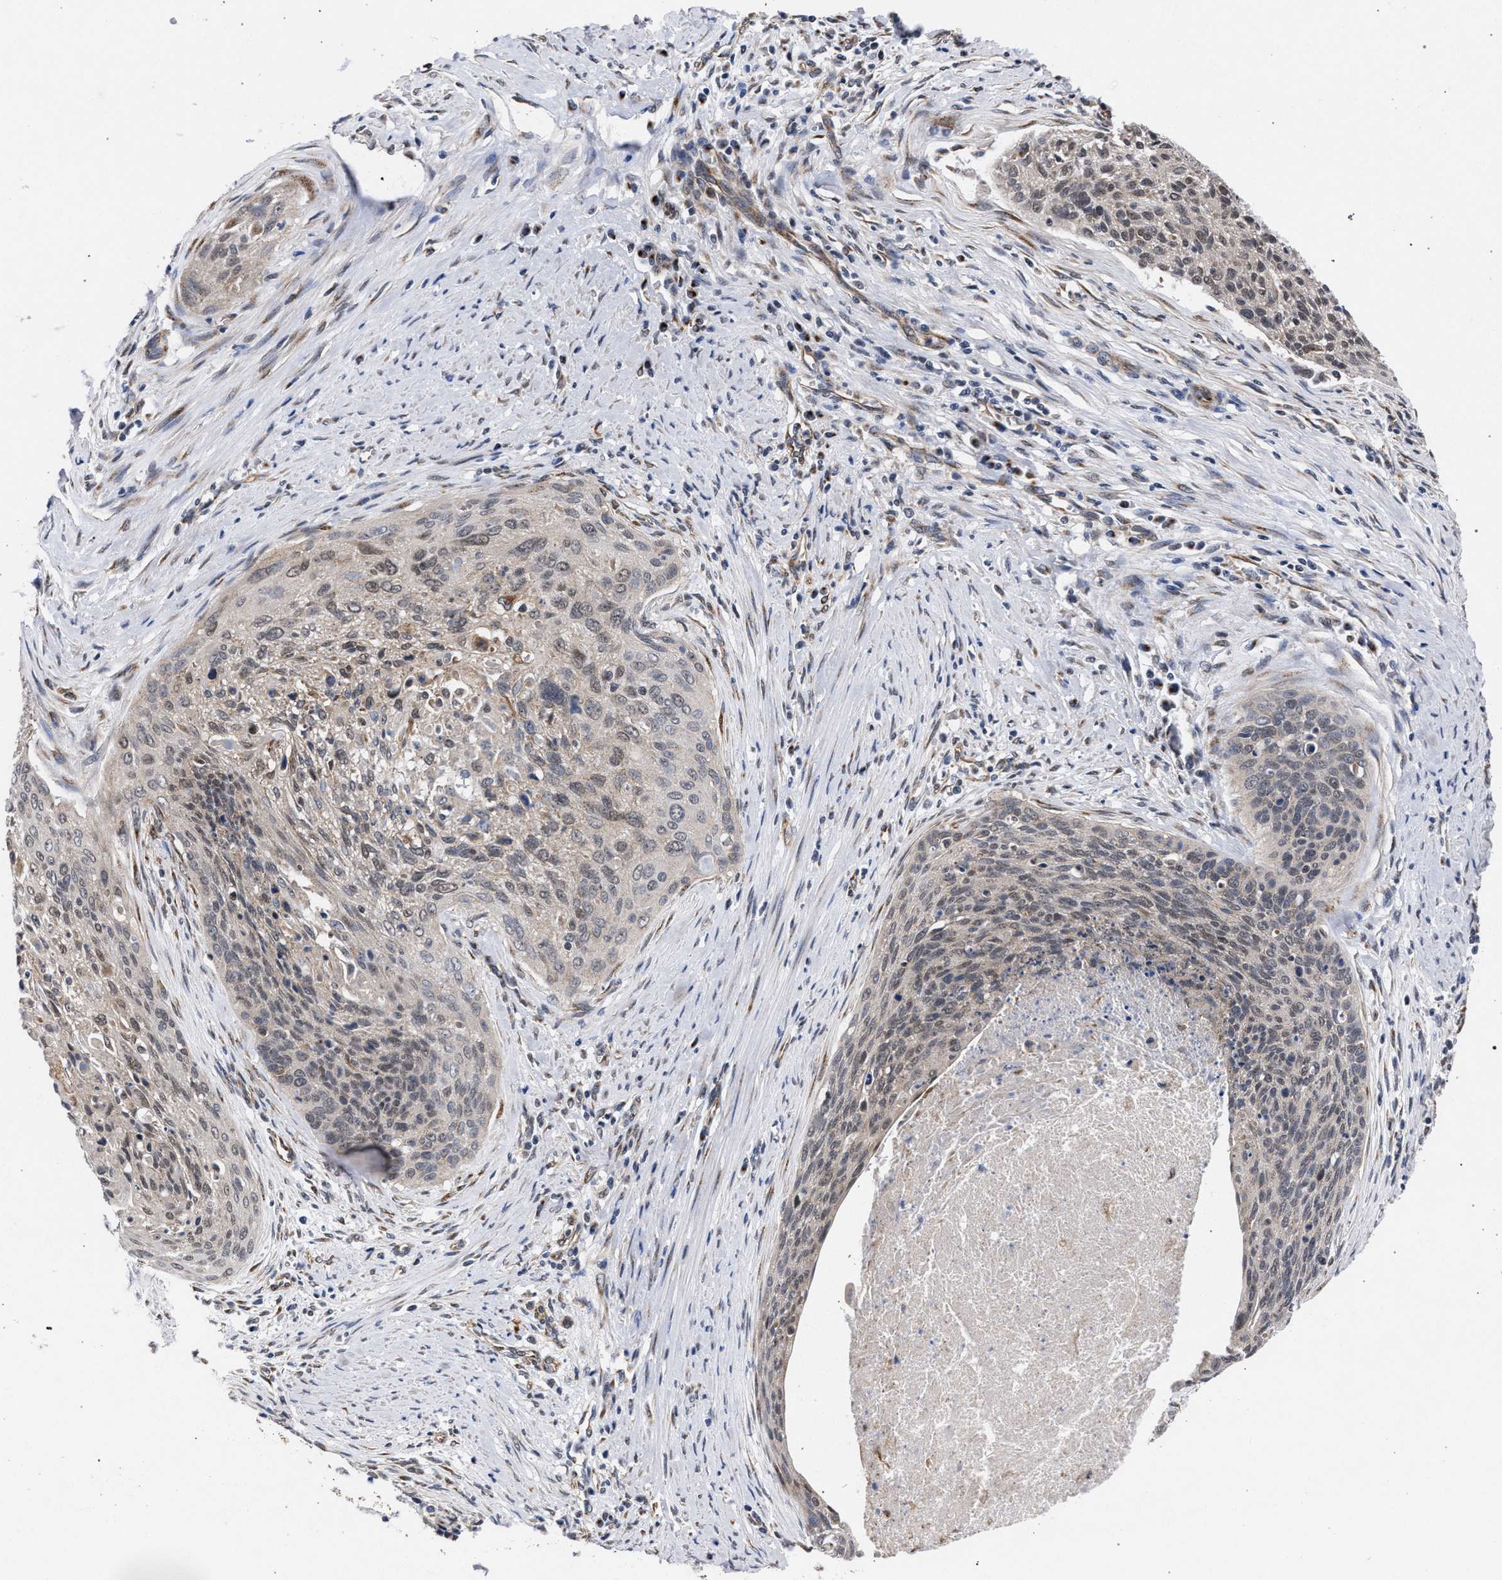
{"staining": {"intensity": "weak", "quantity": "25%-75%", "location": "nuclear"}, "tissue": "cervical cancer", "cell_type": "Tumor cells", "image_type": "cancer", "snomed": [{"axis": "morphology", "description": "Squamous cell carcinoma, NOS"}, {"axis": "topography", "description": "Cervix"}], "caption": "High-power microscopy captured an immunohistochemistry histopathology image of cervical cancer, revealing weak nuclear expression in about 25%-75% of tumor cells. (DAB = brown stain, brightfield microscopy at high magnification).", "gene": "GOLGA2", "patient": {"sex": "female", "age": 55}}